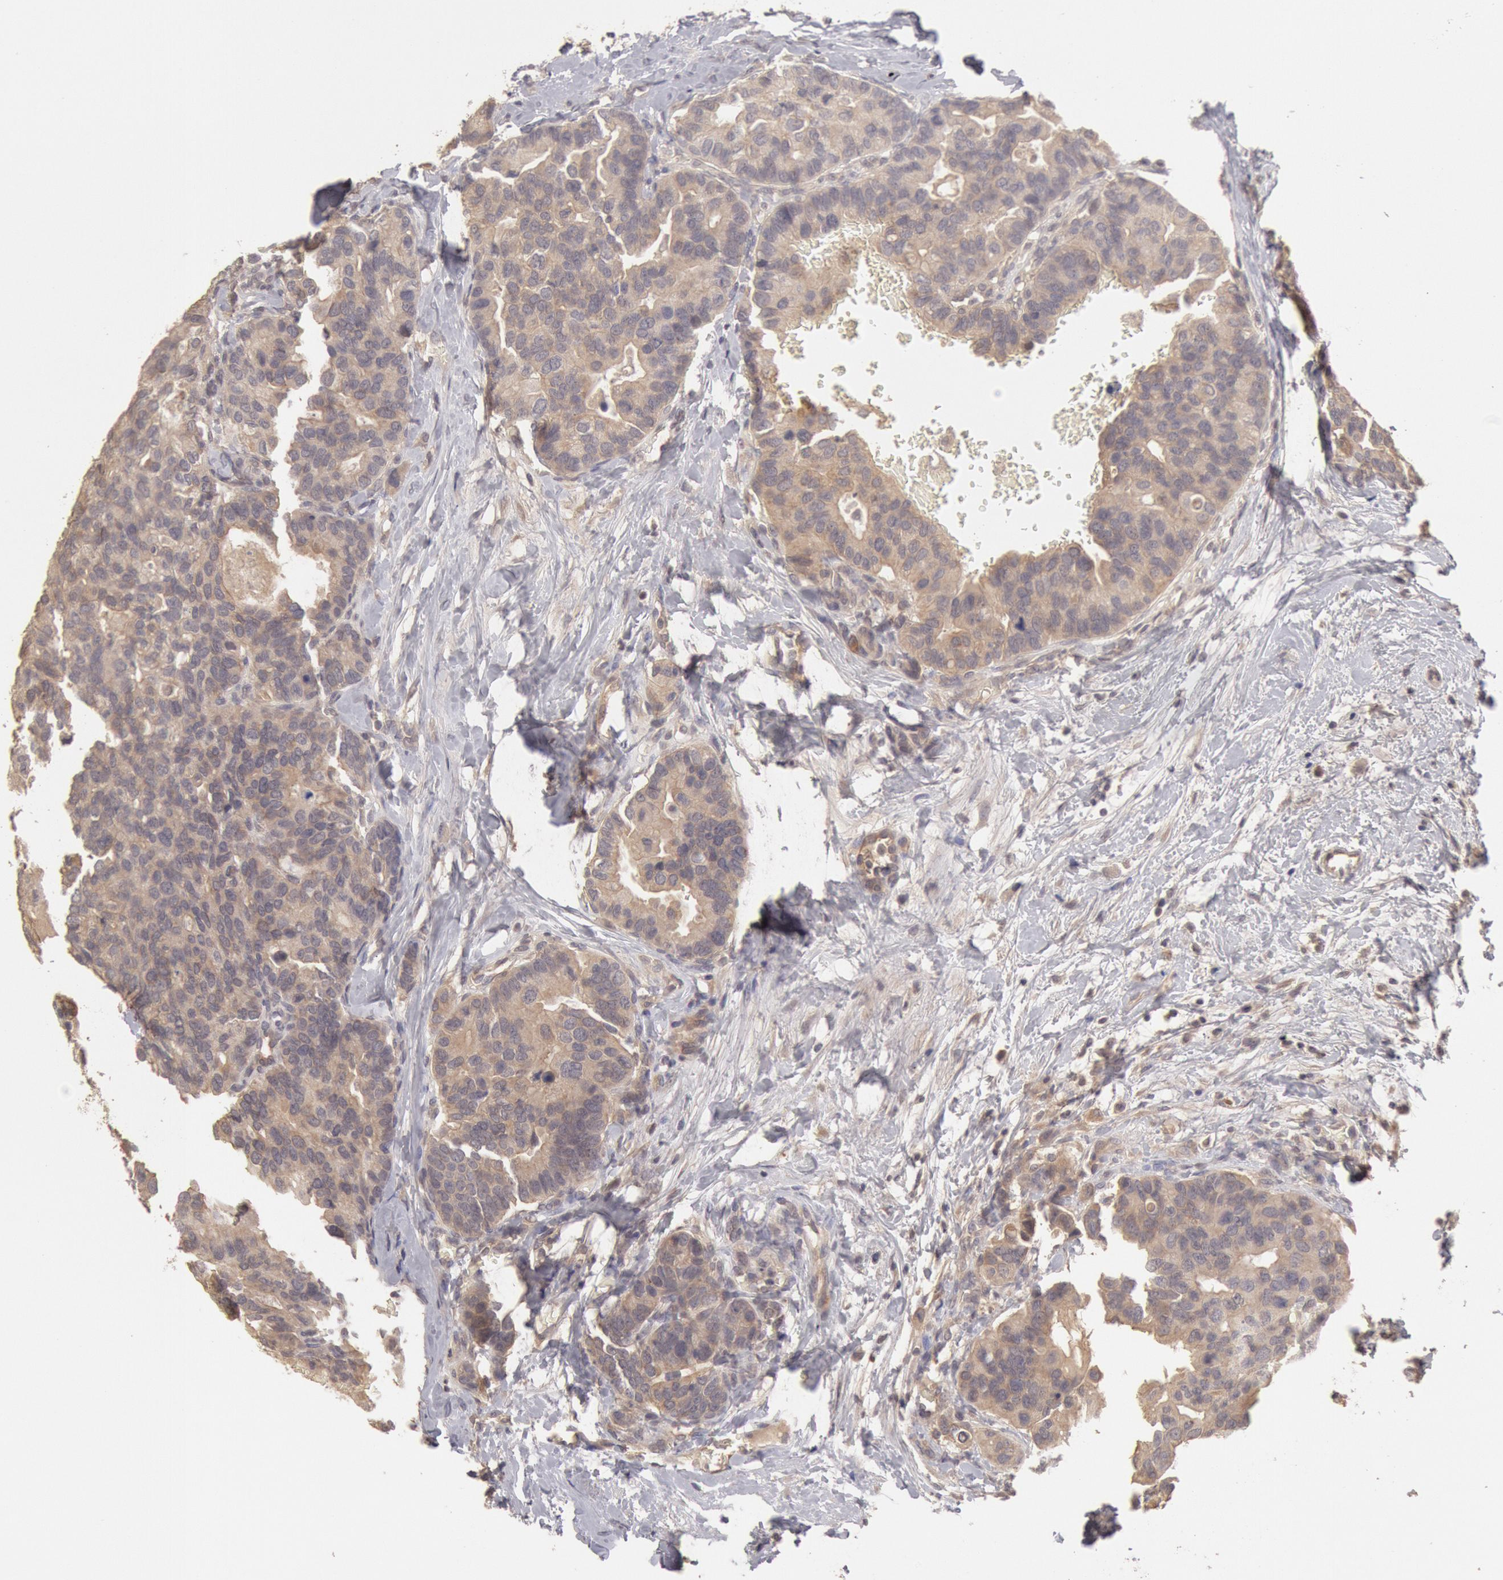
{"staining": {"intensity": "moderate", "quantity": ">75%", "location": "cytoplasmic/membranous"}, "tissue": "breast cancer", "cell_type": "Tumor cells", "image_type": "cancer", "snomed": [{"axis": "morphology", "description": "Duct carcinoma"}, {"axis": "topography", "description": "Breast"}], "caption": "Immunohistochemistry (IHC) photomicrograph of breast cancer stained for a protein (brown), which reveals medium levels of moderate cytoplasmic/membranous expression in approximately >75% of tumor cells.", "gene": "ZFP36L1", "patient": {"sex": "female", "age": 69}}